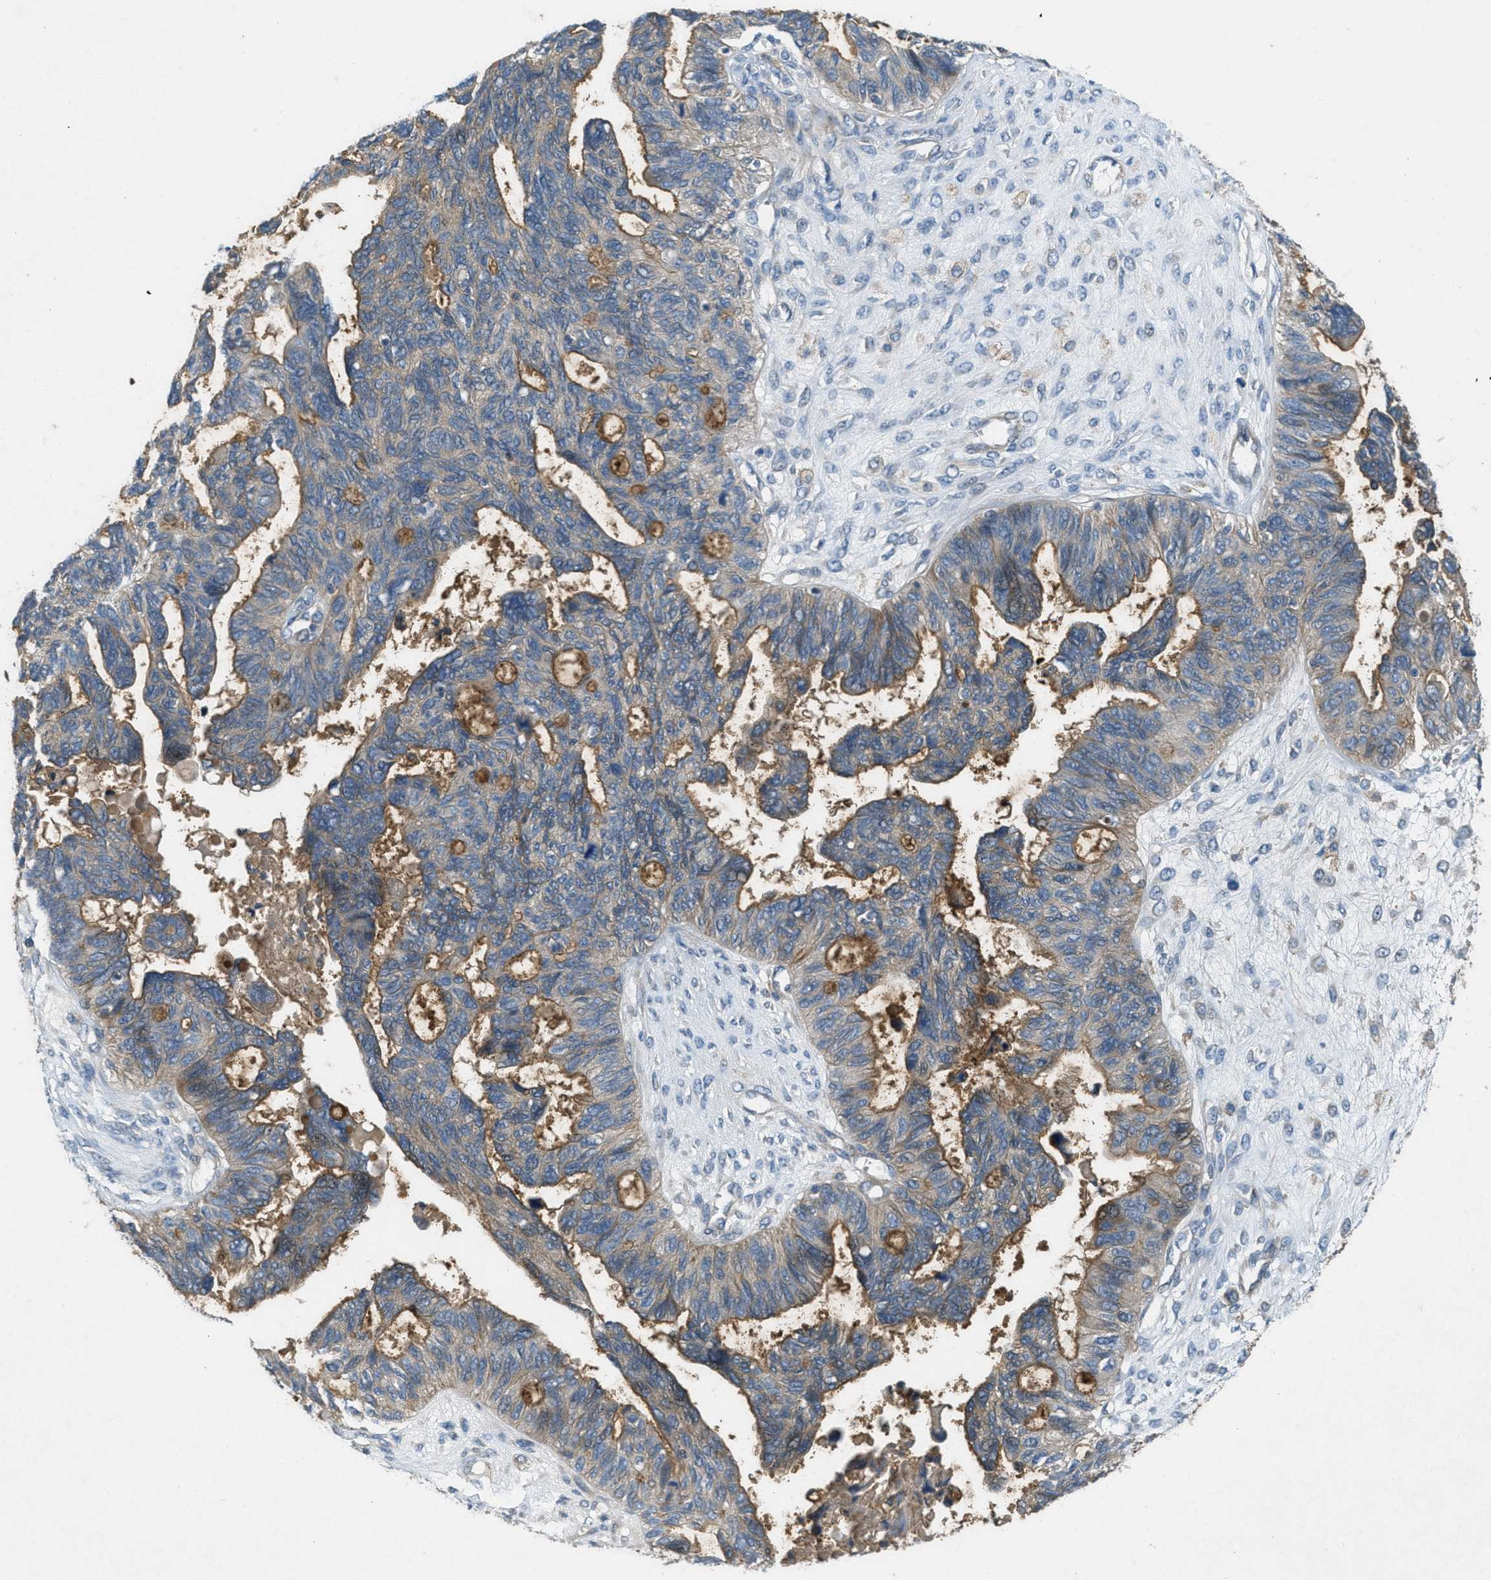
{"staining": {"intensity": "moderate", "quantity": "25%-75%", "location": "cytoplasmic/membranous"}, "tissue": "ovarian cancer", "cell_type": "Tumor cells", "image_type": "cancer", "snomed": [{"axis": "morphology", "description": "Cystadenocarcinoma, serous, NOS"}, {"axis": "topography", "description": "Ovary"}], "caption": "Immunohistochemistry of ovarian cancer shows medium levels of moderate cytoplasmic/membranous expression in about 25%-75% of tumor cells.", "gene": "ADCY6", "patient": {"sex": "female", "age": 79}}